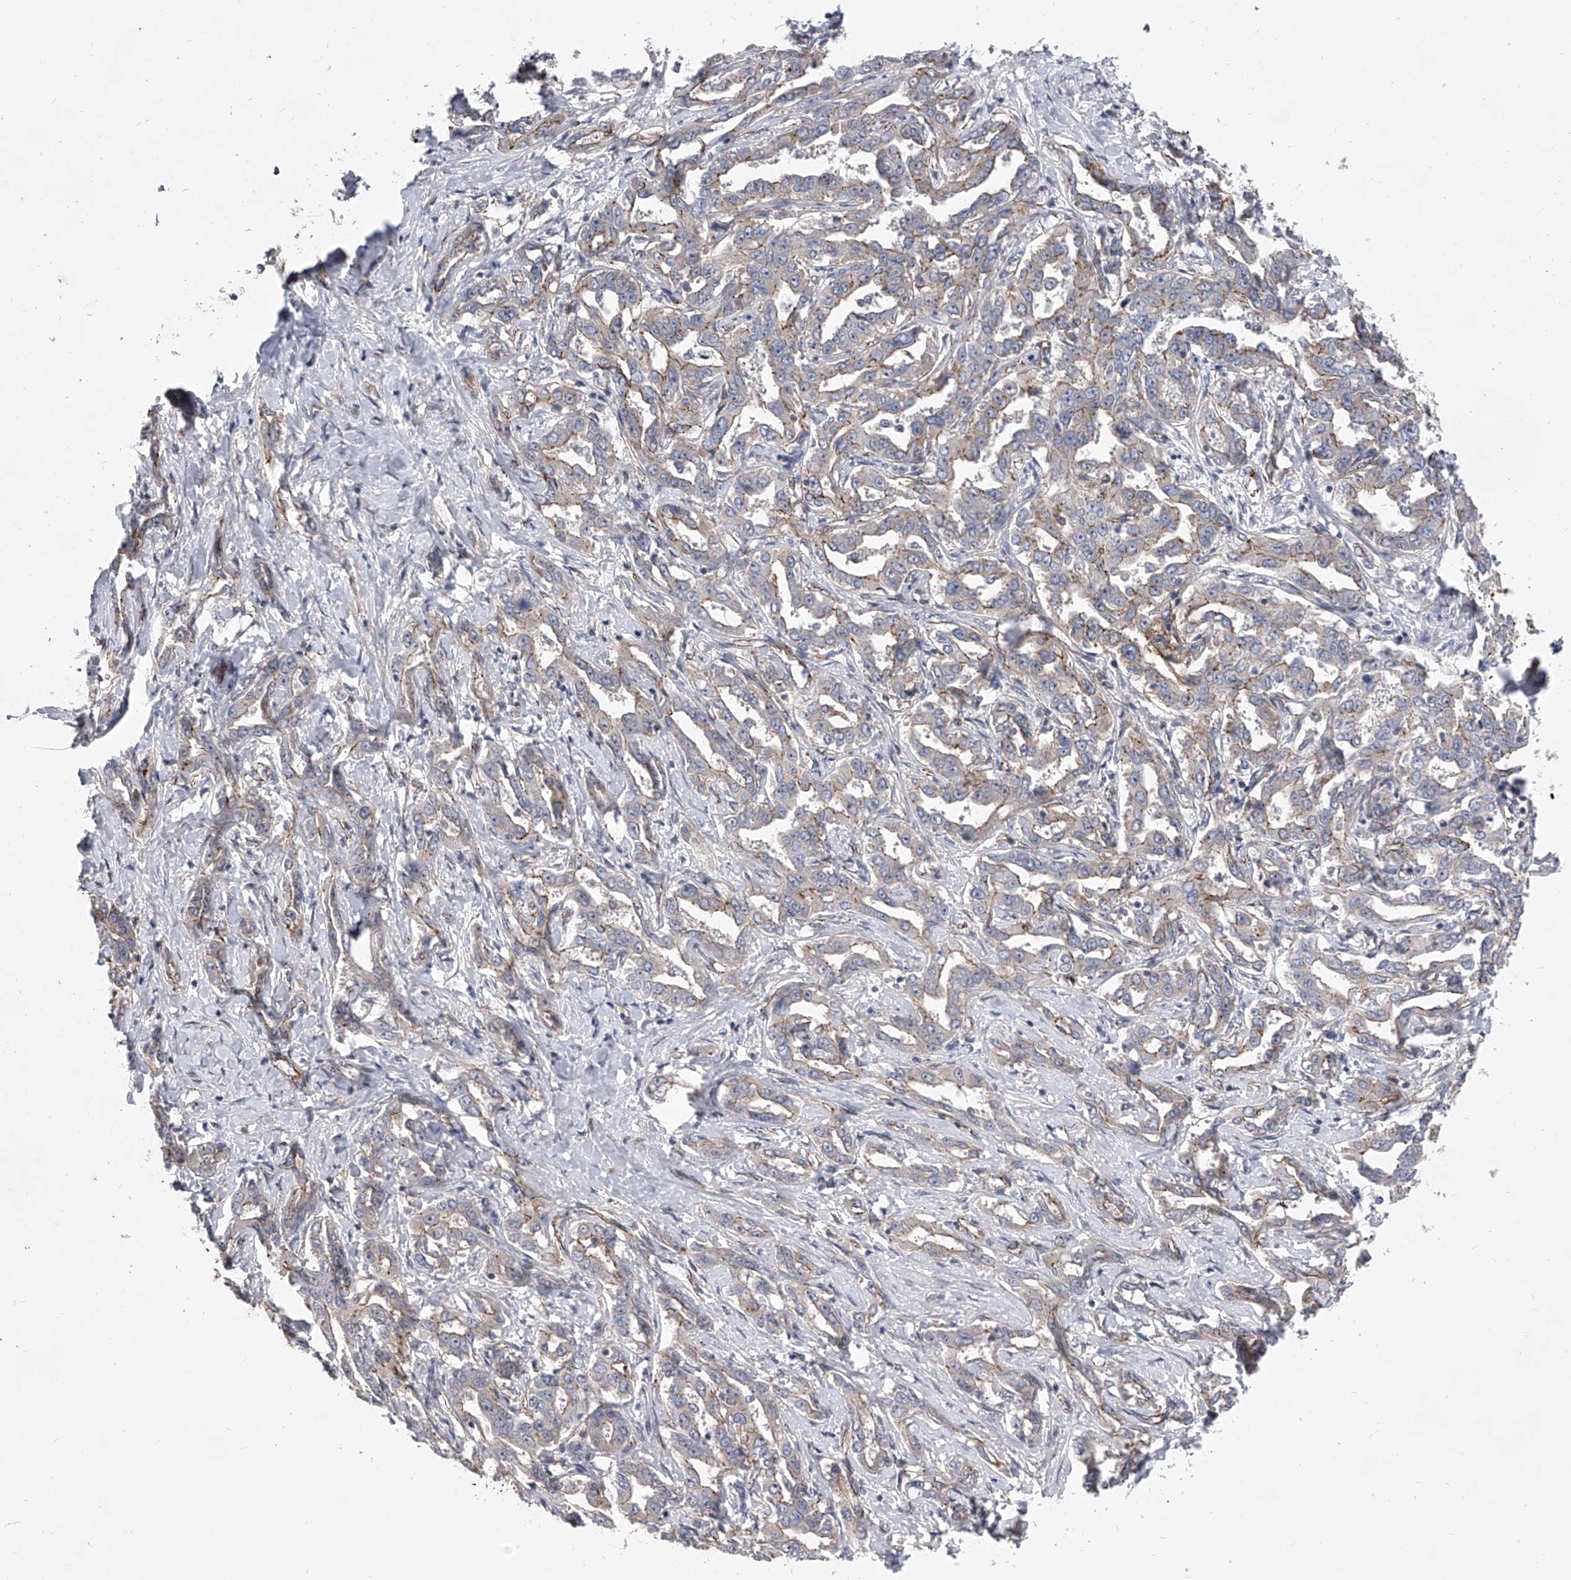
{"staining": {"intensity": "weak", "quantity": "<25%", "location": "cytoplasmic/membranous"}, "tissue": "liver cancer", "cell_type": "Tumor cells", "image_type": "cancer", "snomed": [{"axis": "morphology", "description": "Cholangiocarcinoma"}, {"axis": "topography", "description": "Liver"}], "caption": "IHC micrograph of human liver cancer (cholangiocarcinoma) stained for a protein (brown), which shows no expression in tumor cells. The staining was performed using DAB to visualize the protein expression in brown, while the nuclei were stained in blue with hematoxylin (Magnification: 20x).", "gene": "MINDY4", "patient": {"sex": "male", "age": 59}}